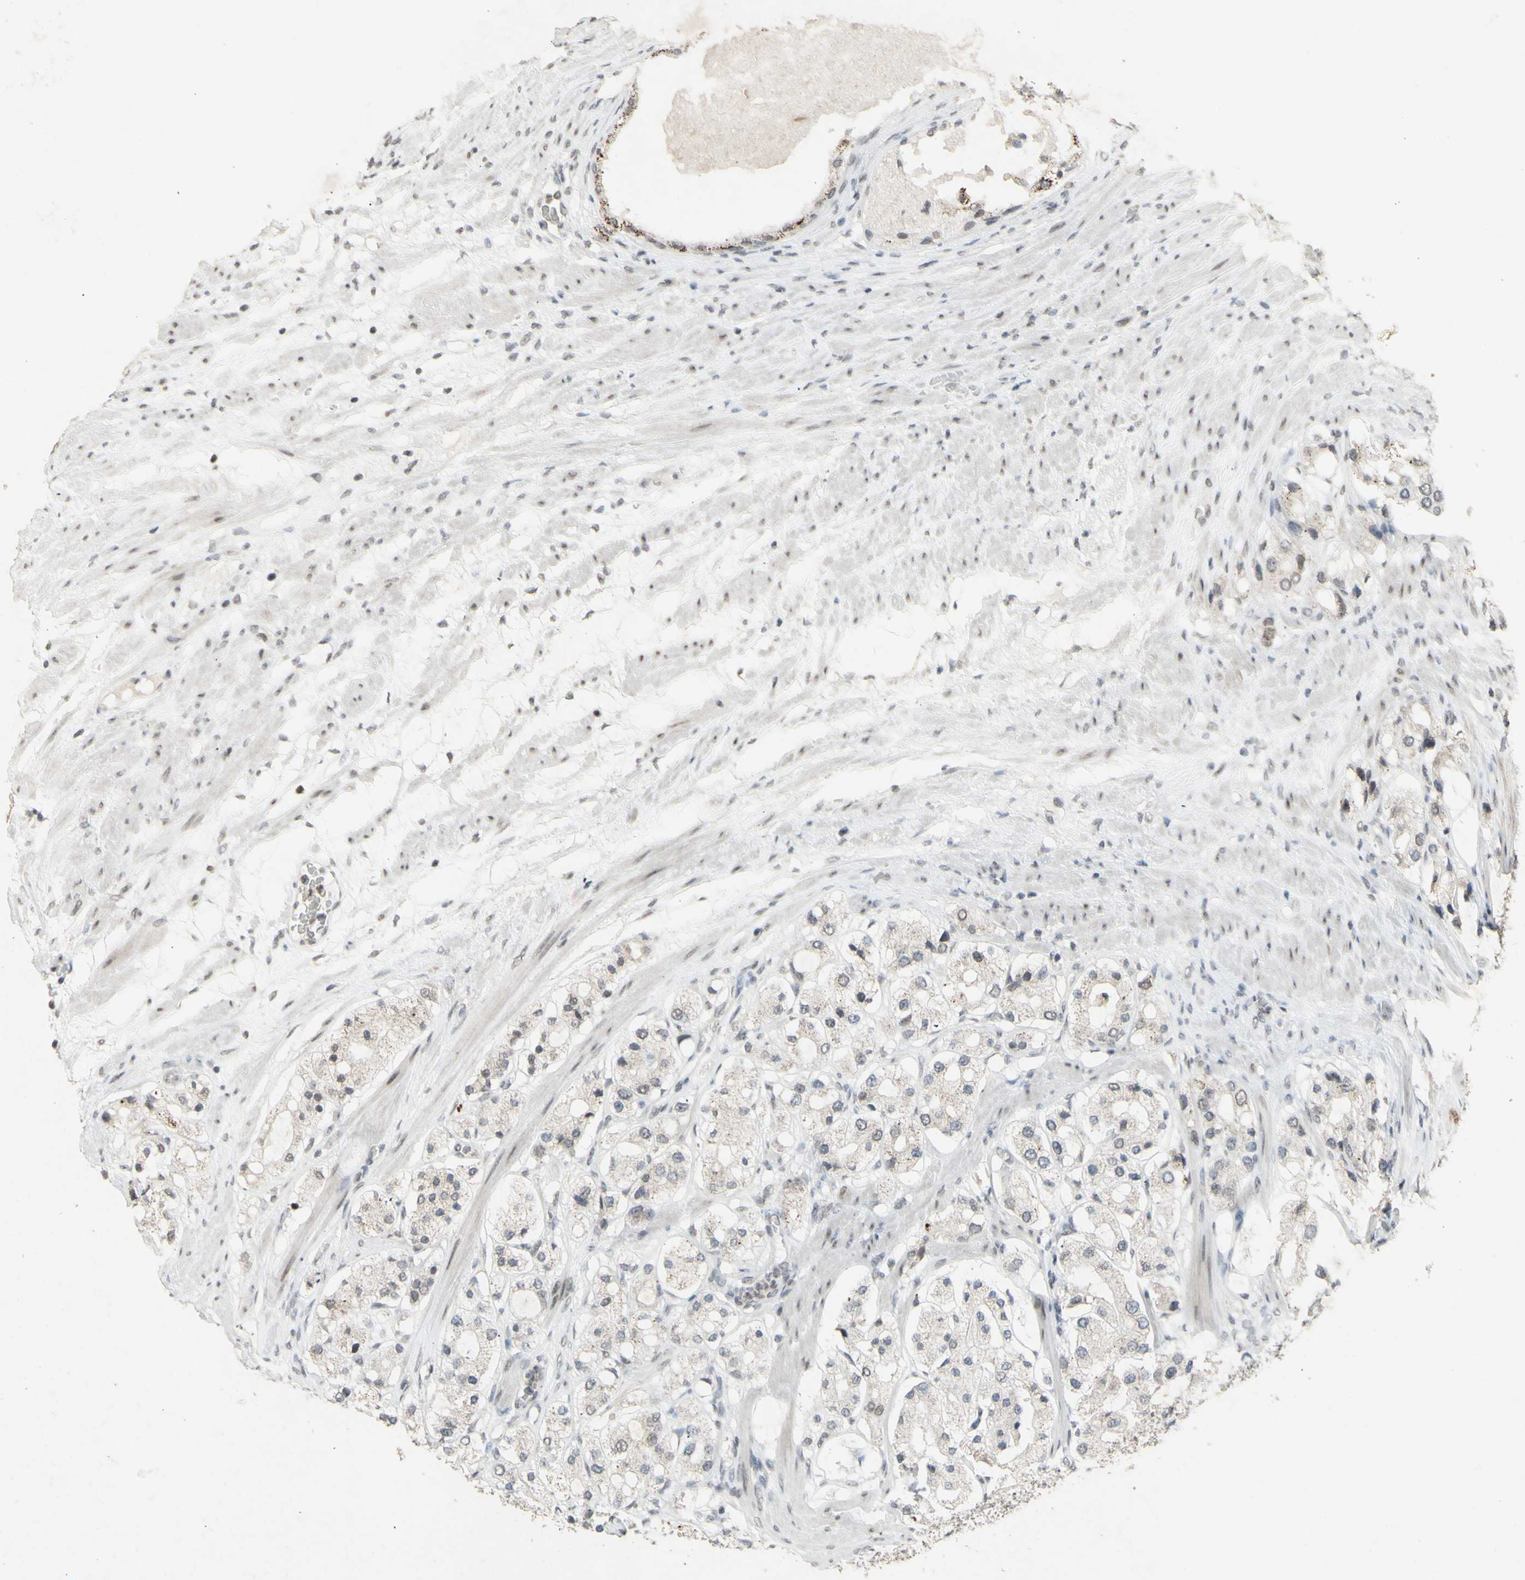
{"staining": {"intensity": "weak", "quantity": "<25%", "location": "cytoplasmic/membranous"}, "tissue": "prostate cancer", "cell_type": "Tumor cells", "image_type": "cancer", "snomed": [{"axis": "morphology", "description": "Adenocarcinoma, High grade"}, {"axis": "topography", "description": "Prostate"}], "caption": "The IHC micrograph has no significant positivity in tumor cells of prostate cancer tissue.", "gene": "CENPB", "patient": {"sex": "male", "age": 65}}